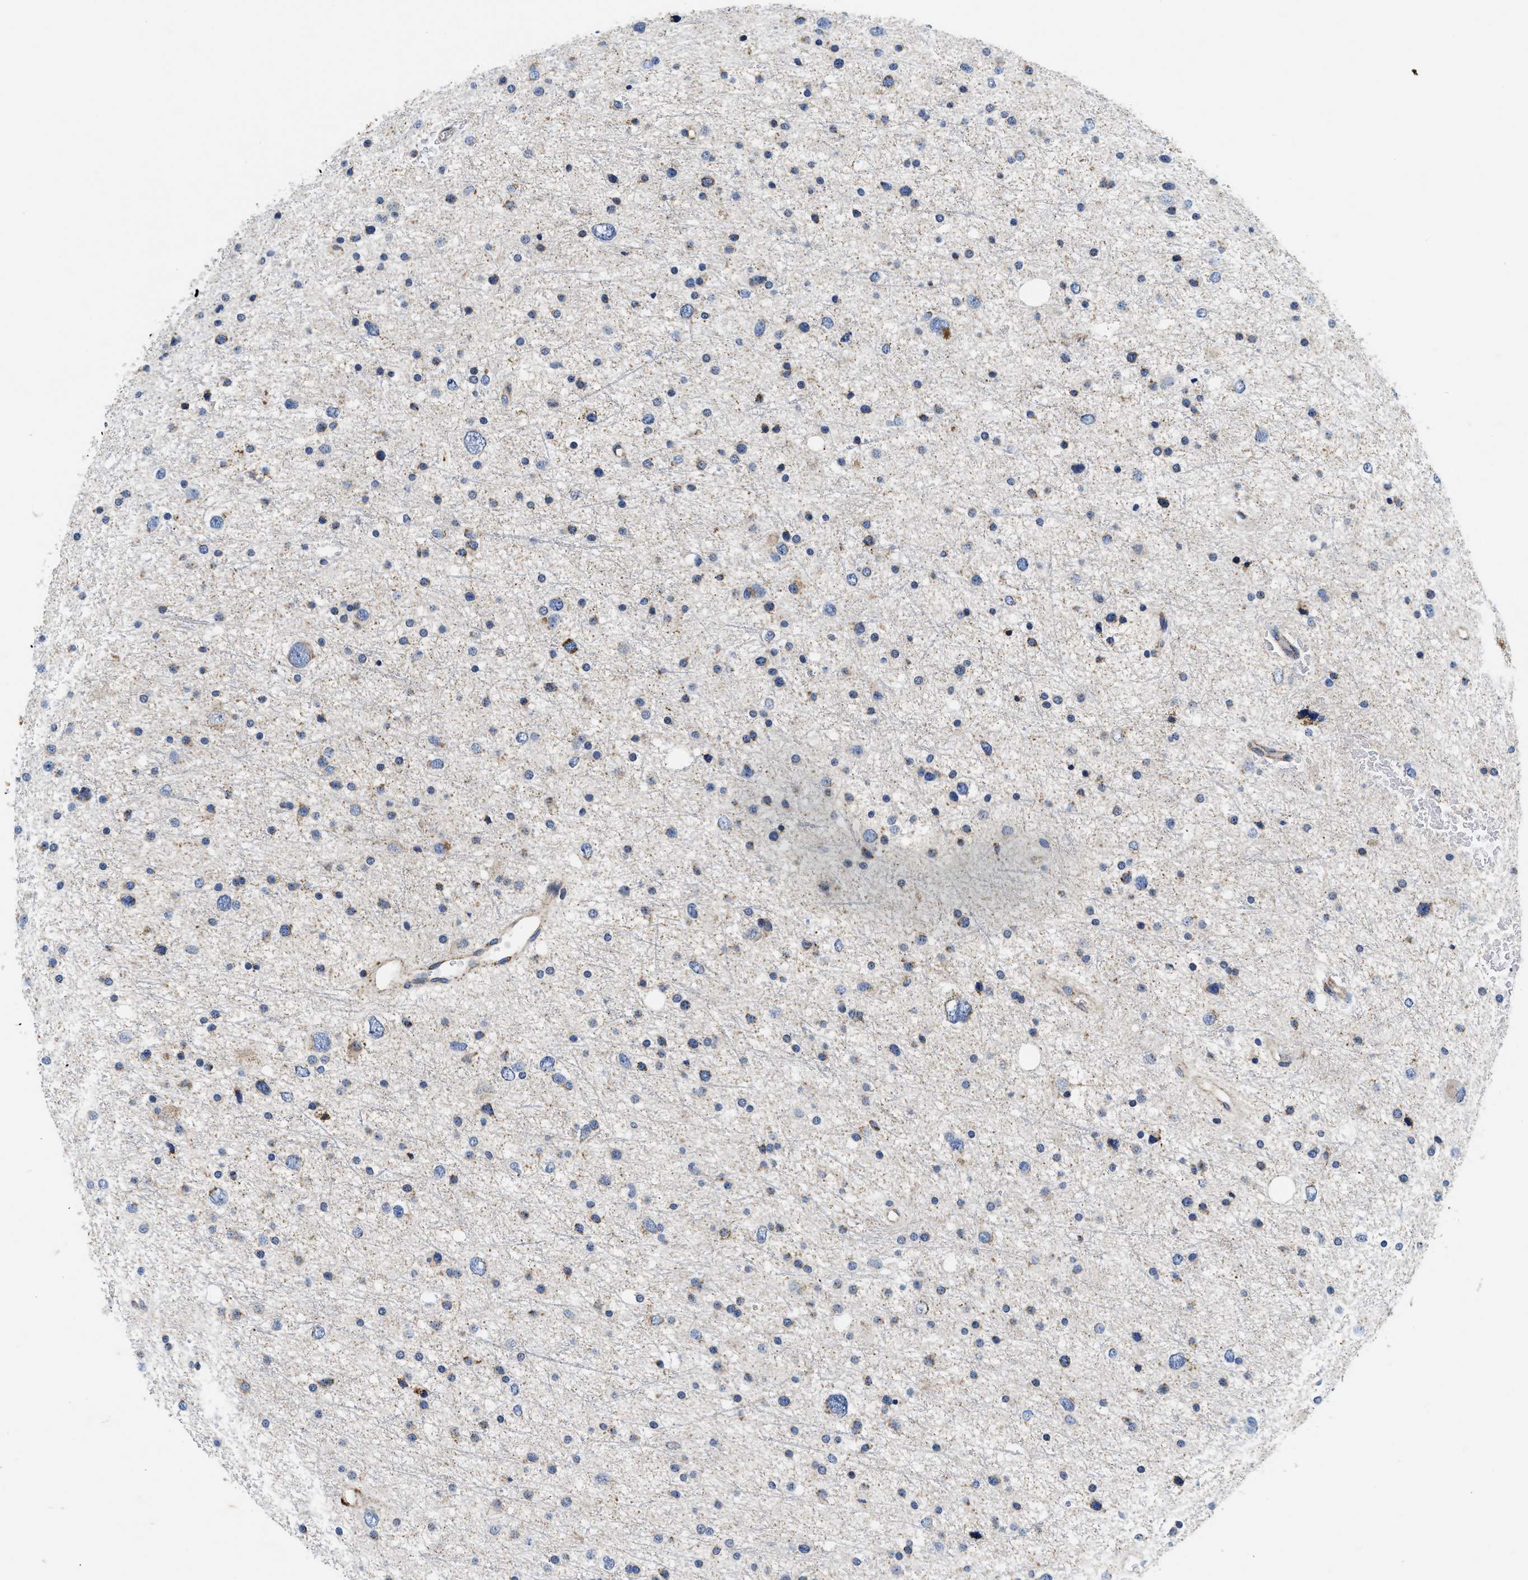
{"staining": {"intensity": "negative", "quantity": "none", "location": "none"}, "tissue": "glioma", "cell_type": "Tumor cells", "image_type": "cancer", "snomed": [{"axis": "morphology", "description": "Glioma, malignant, Low grade"}, {"axis": "topography", "description": "Brain"}], "caption": "Tumor cells are negative for brown protein staining in glioma.", "gene": "PDP1", "patient": {"sex": "female", "age": 37}}